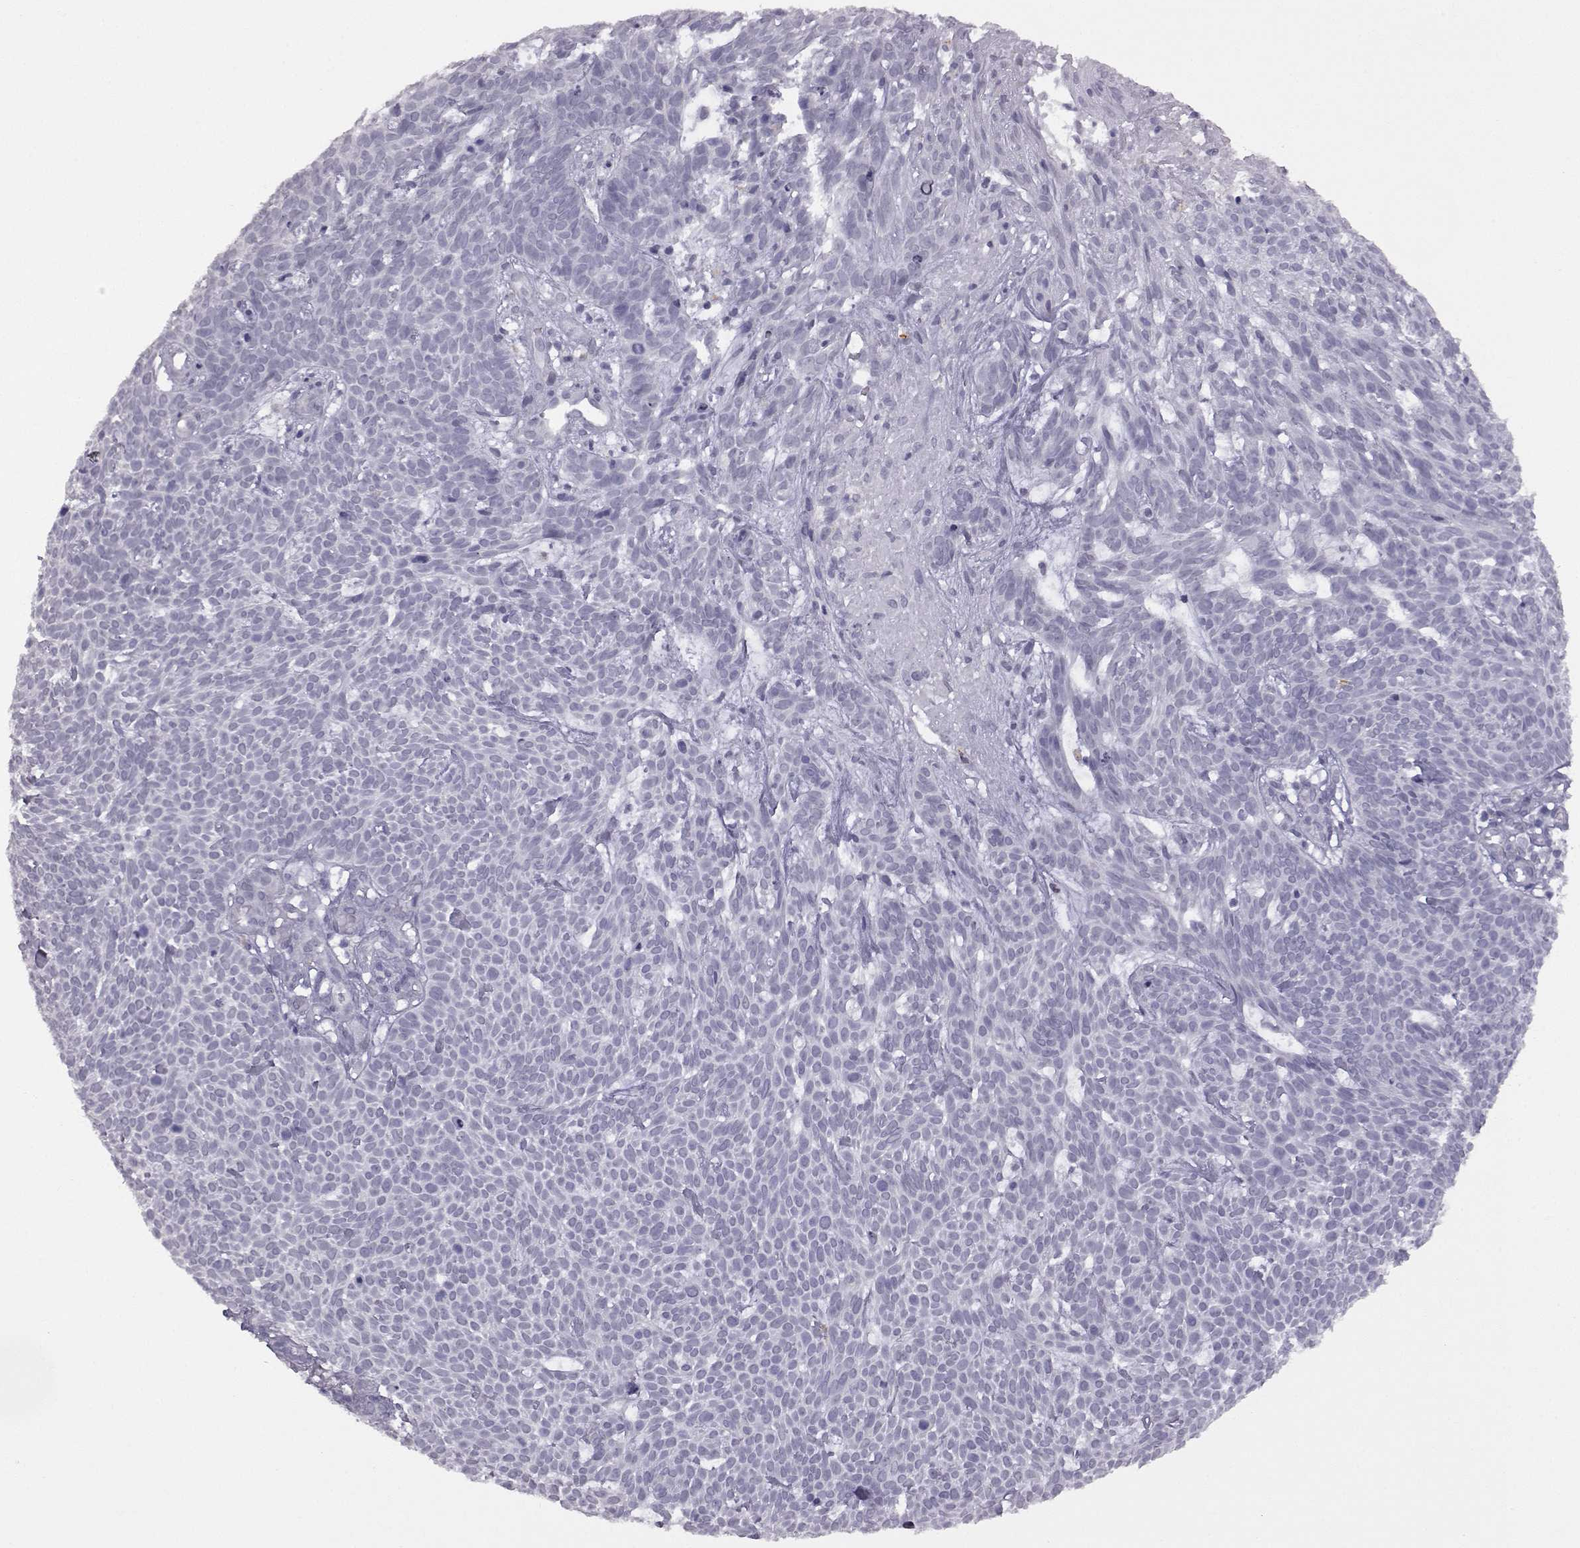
{"staining": {"intensity": "negative", "quantity": "none", "location": "none"}, "tissue": "skin cancer", "cell_type": "Tumor cells", "image_type": "cancer", "snomed": [{"axis": "morphology", "description": "Basal cell carcinoma"}, {"axis": "topography", "description": "Skin"}], "caption": "Protein analysis of skin cancer reveals no significant expression in tumor cells.", "gene": "VGF", "patient": {"sex": "male", "age": 59}}